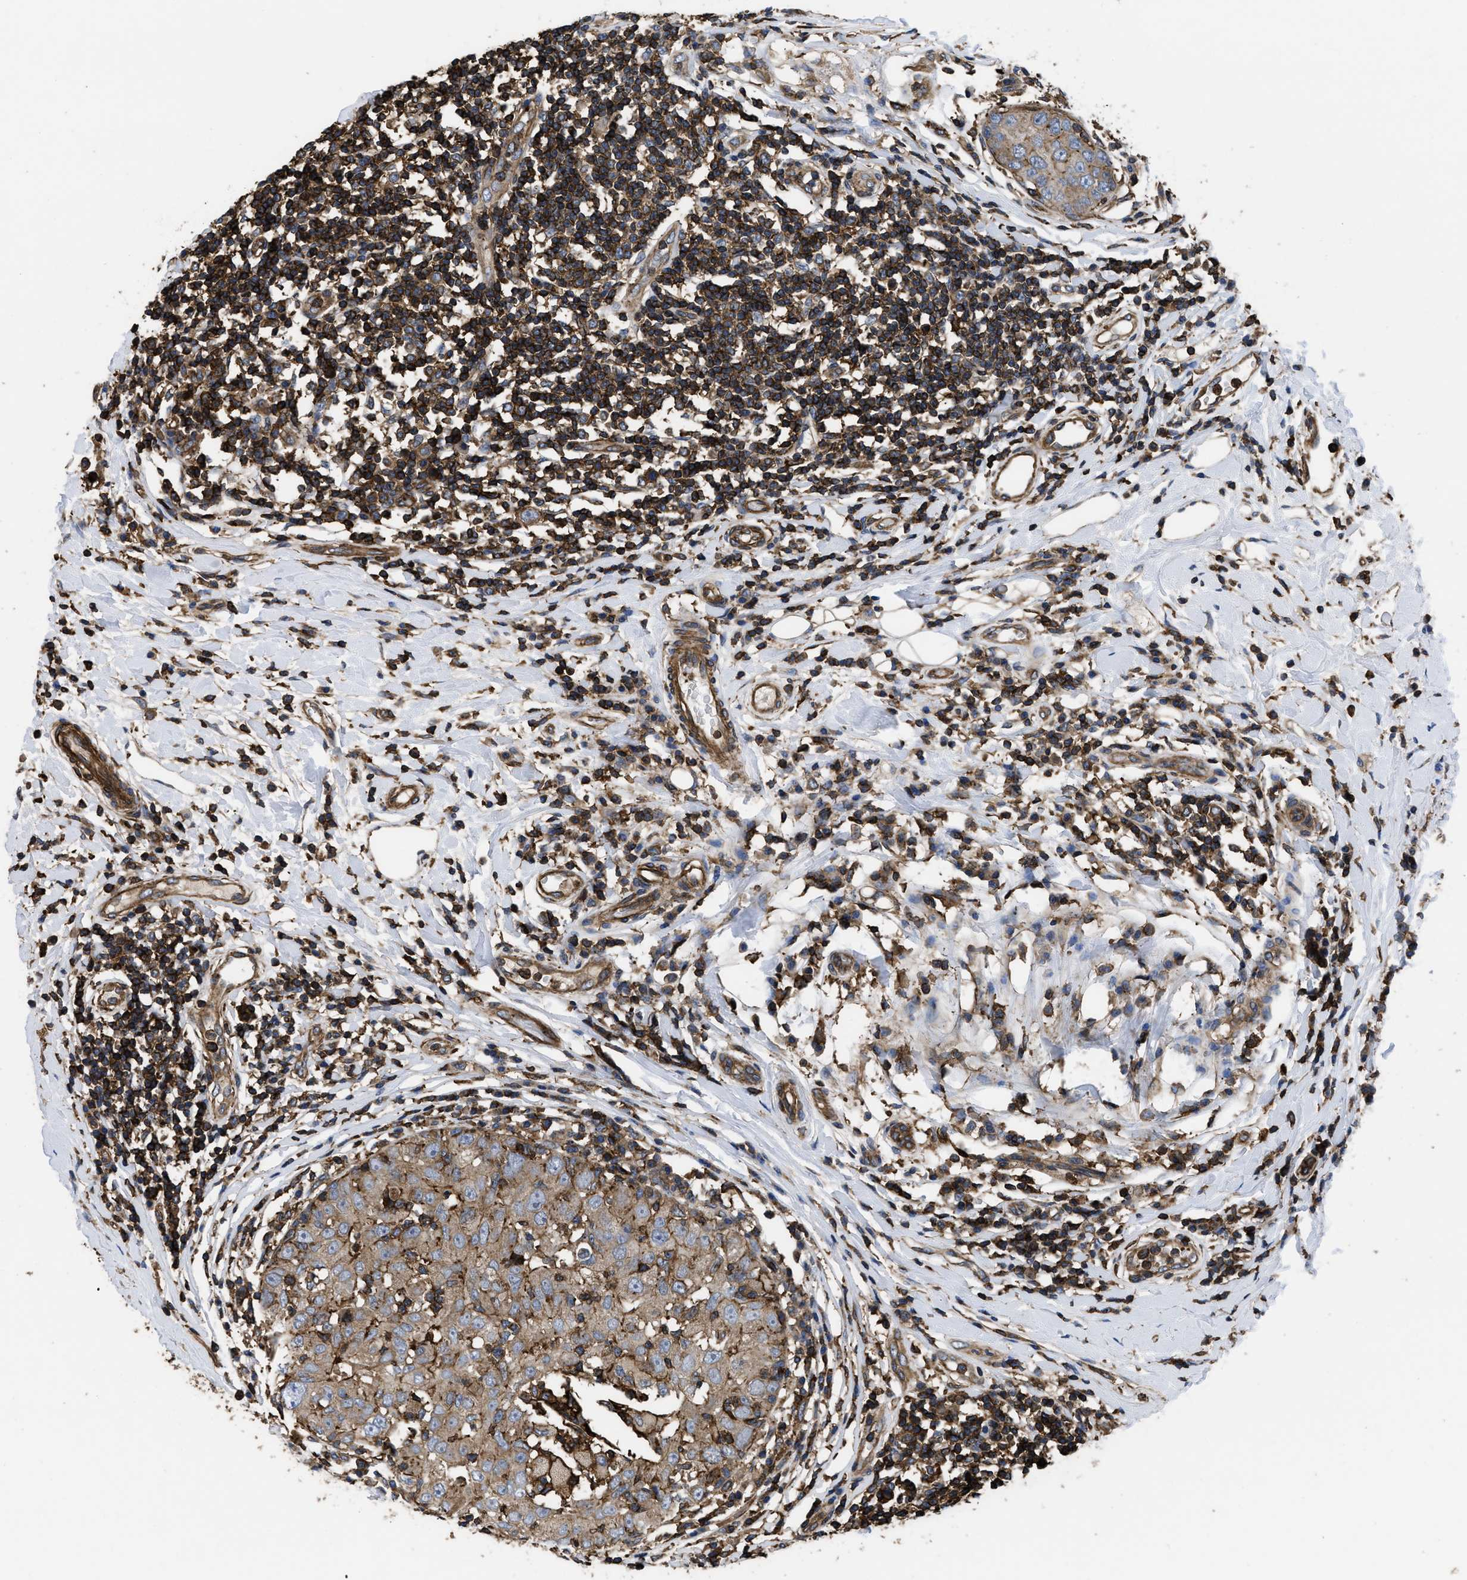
{"staining": {"intensity": "weak", "quantity": "<25%", "location": "cytoplasmic/membranous"}, "tissue": "breast cancer", "cell_type": "Tumor cells", "image_type": "cancer", "snomed": [{"axis": "morphology", "description": "Duct carcinoma"}, {"axis": "topography", "description": "Breast"}], "caption": "This is a photomicrograph of immunohistochemistry staining of breast cancer, which shows no staining in tumor cells.", "gene": "SCUBE2", "patient": {"sex": "female", "age": 27}}